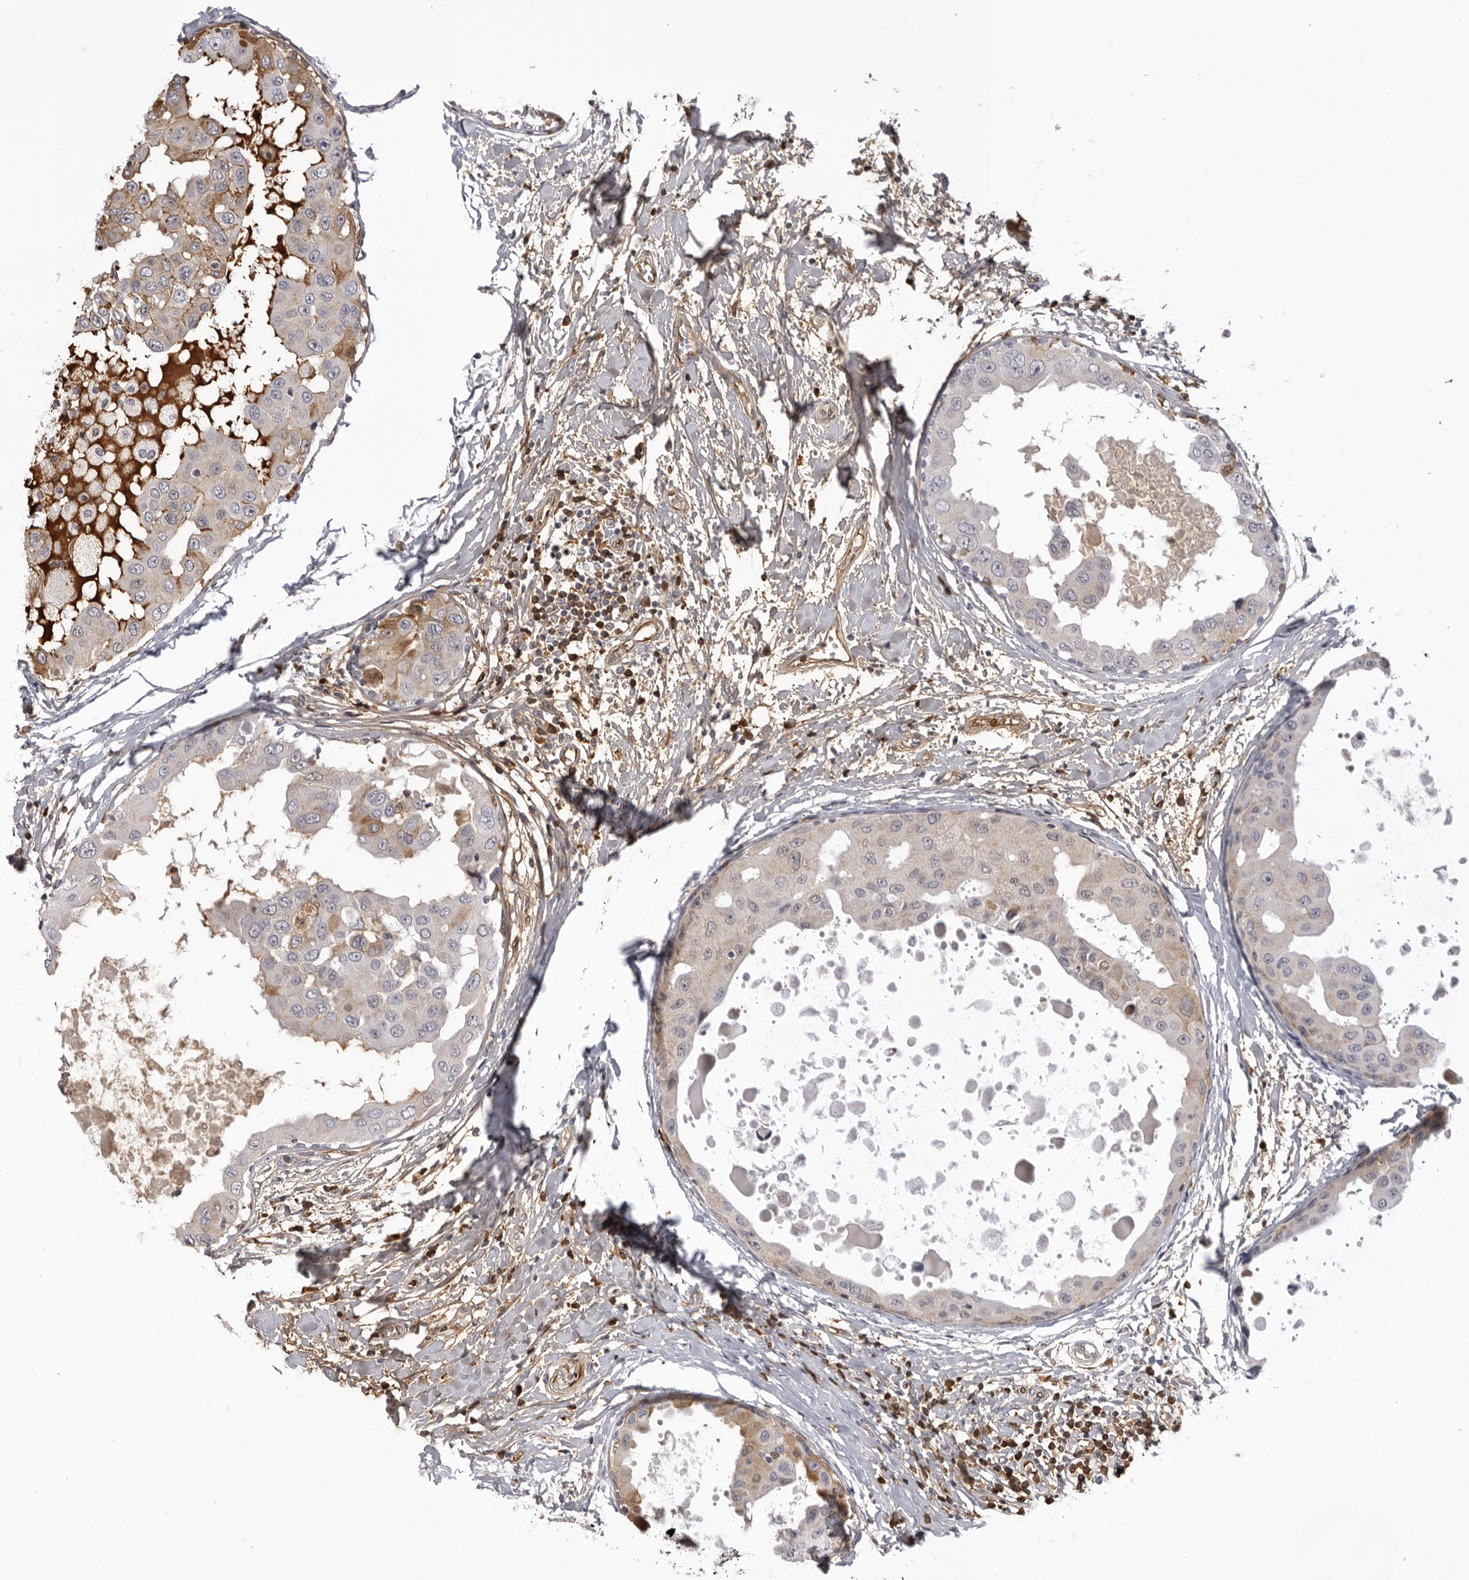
{"staining": {"intensity": "moderate", "quantity": "<25%", "location": "cytoplasmic/membranous"}, "tissue": "breast cancer", "cell_type": "Tumor cells", "image_type": "cancer", "snomed": [{"axis": "morphology", "description": "Duct carcinoma"}, {"axis": "topography", "description": "Breast"}], "caption": "The image shows staining of invasive ductal carcinoma (breast), revealing moderate cytoplasmic/membranous protein staining (brown color) within tumor cells. (Stains: DAB in brown, nuclei in blue, Microscopy: brightfield microscopy at high magnification).", "gene": "PLEKHF2", "patient": {"sex": "female", "age": 27}}